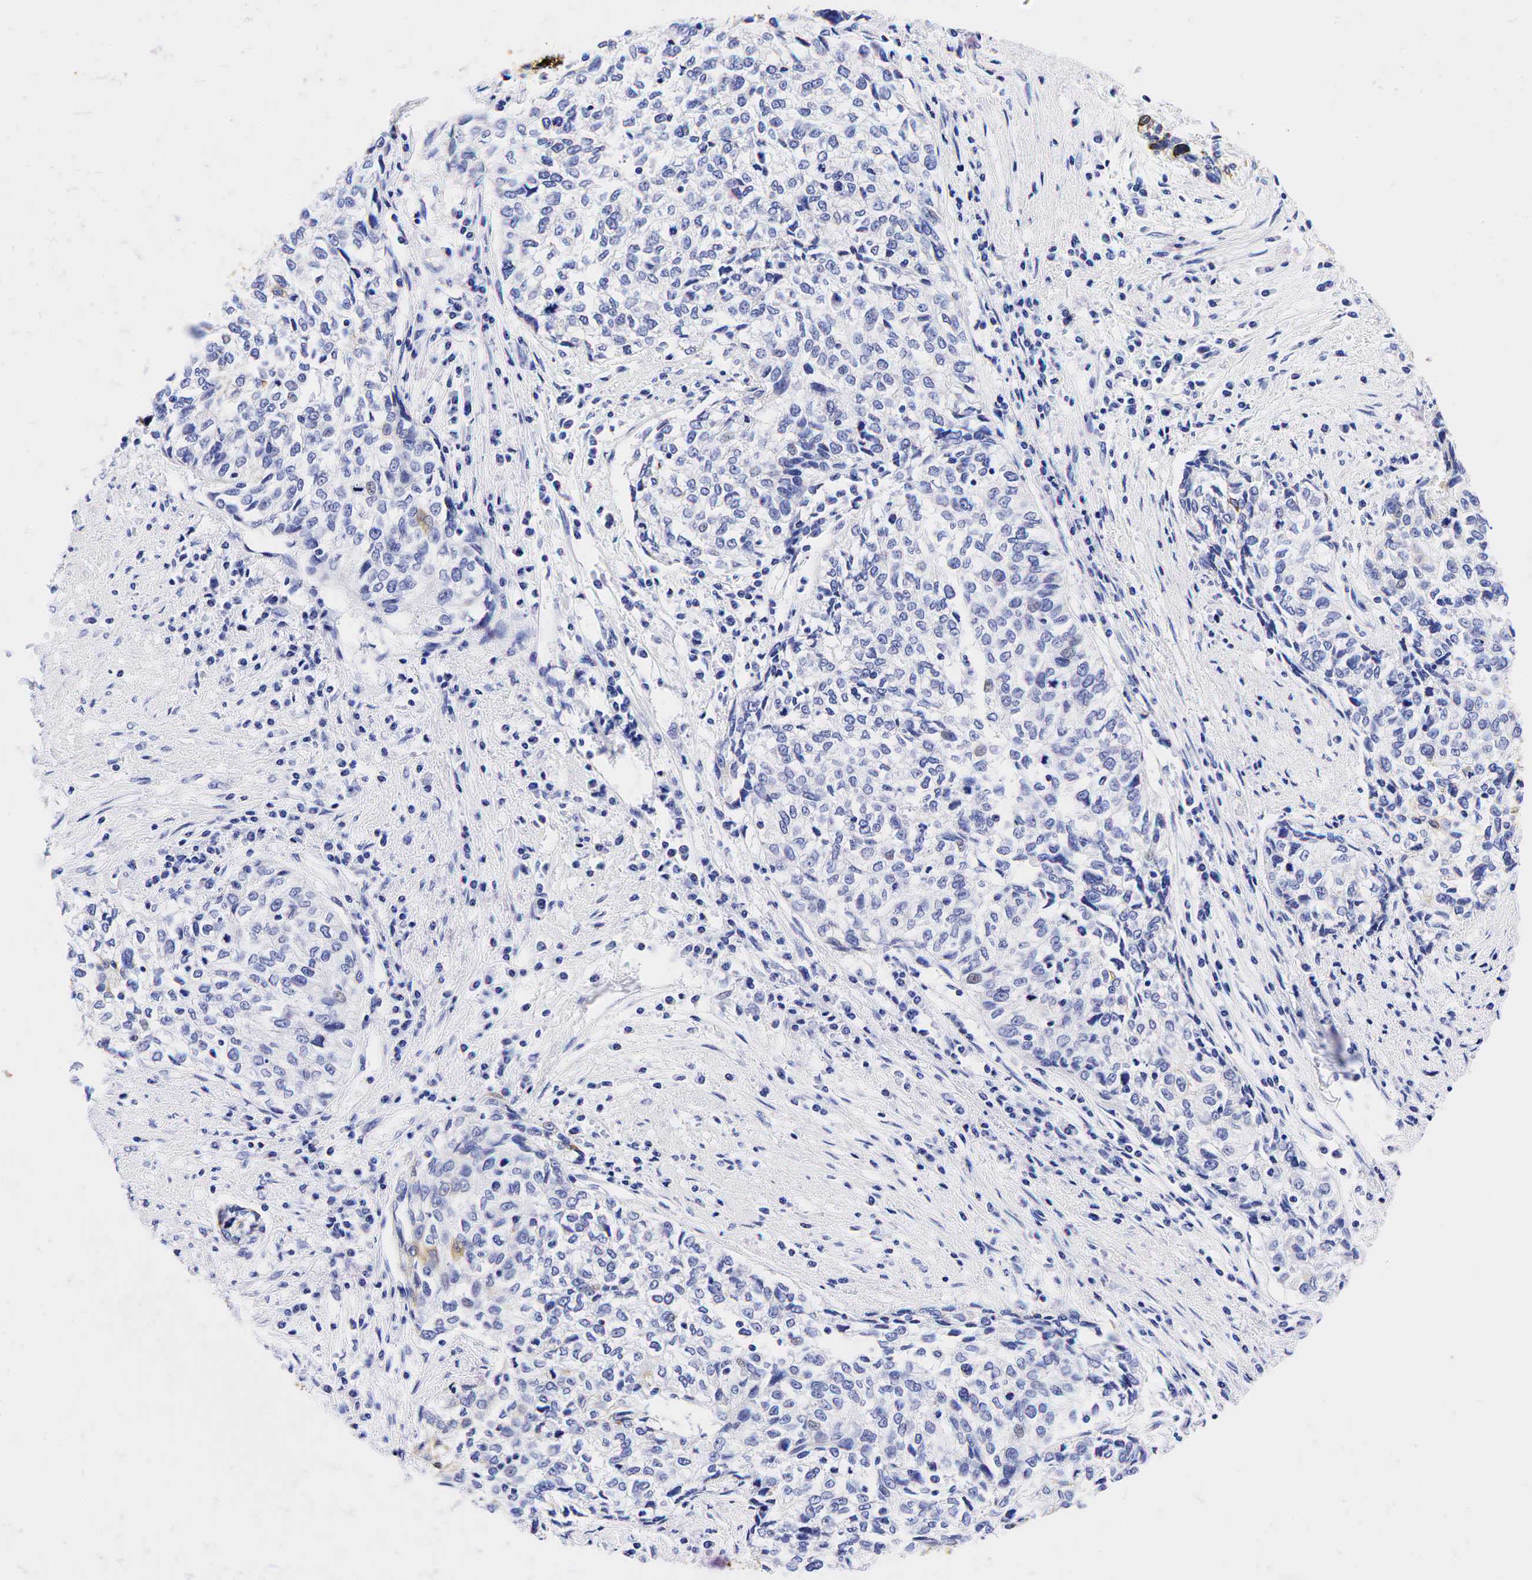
{"staining": {"intensity": "negative", "quantity": "none", "location": "none"}, "tissue": "cervical cancer", "cell_type": "Tumor cells", "image_type": "cancer", "snomed": [{"axis": "morphology", "description": "Squamous cell carcinoma, NOS"}, {"axis": "topography", "description": "Cervix"}], "caption": "Cervical cancer was stained to show a protein in brown. There is no significant staining in tumor cells. (Brightfield microscopy of DAB (3,3'-diaminobenzidine) immunohistochemistry at high magnification).", "gene": "KRT19", "patient": {"sex": "female", "age": 57}}